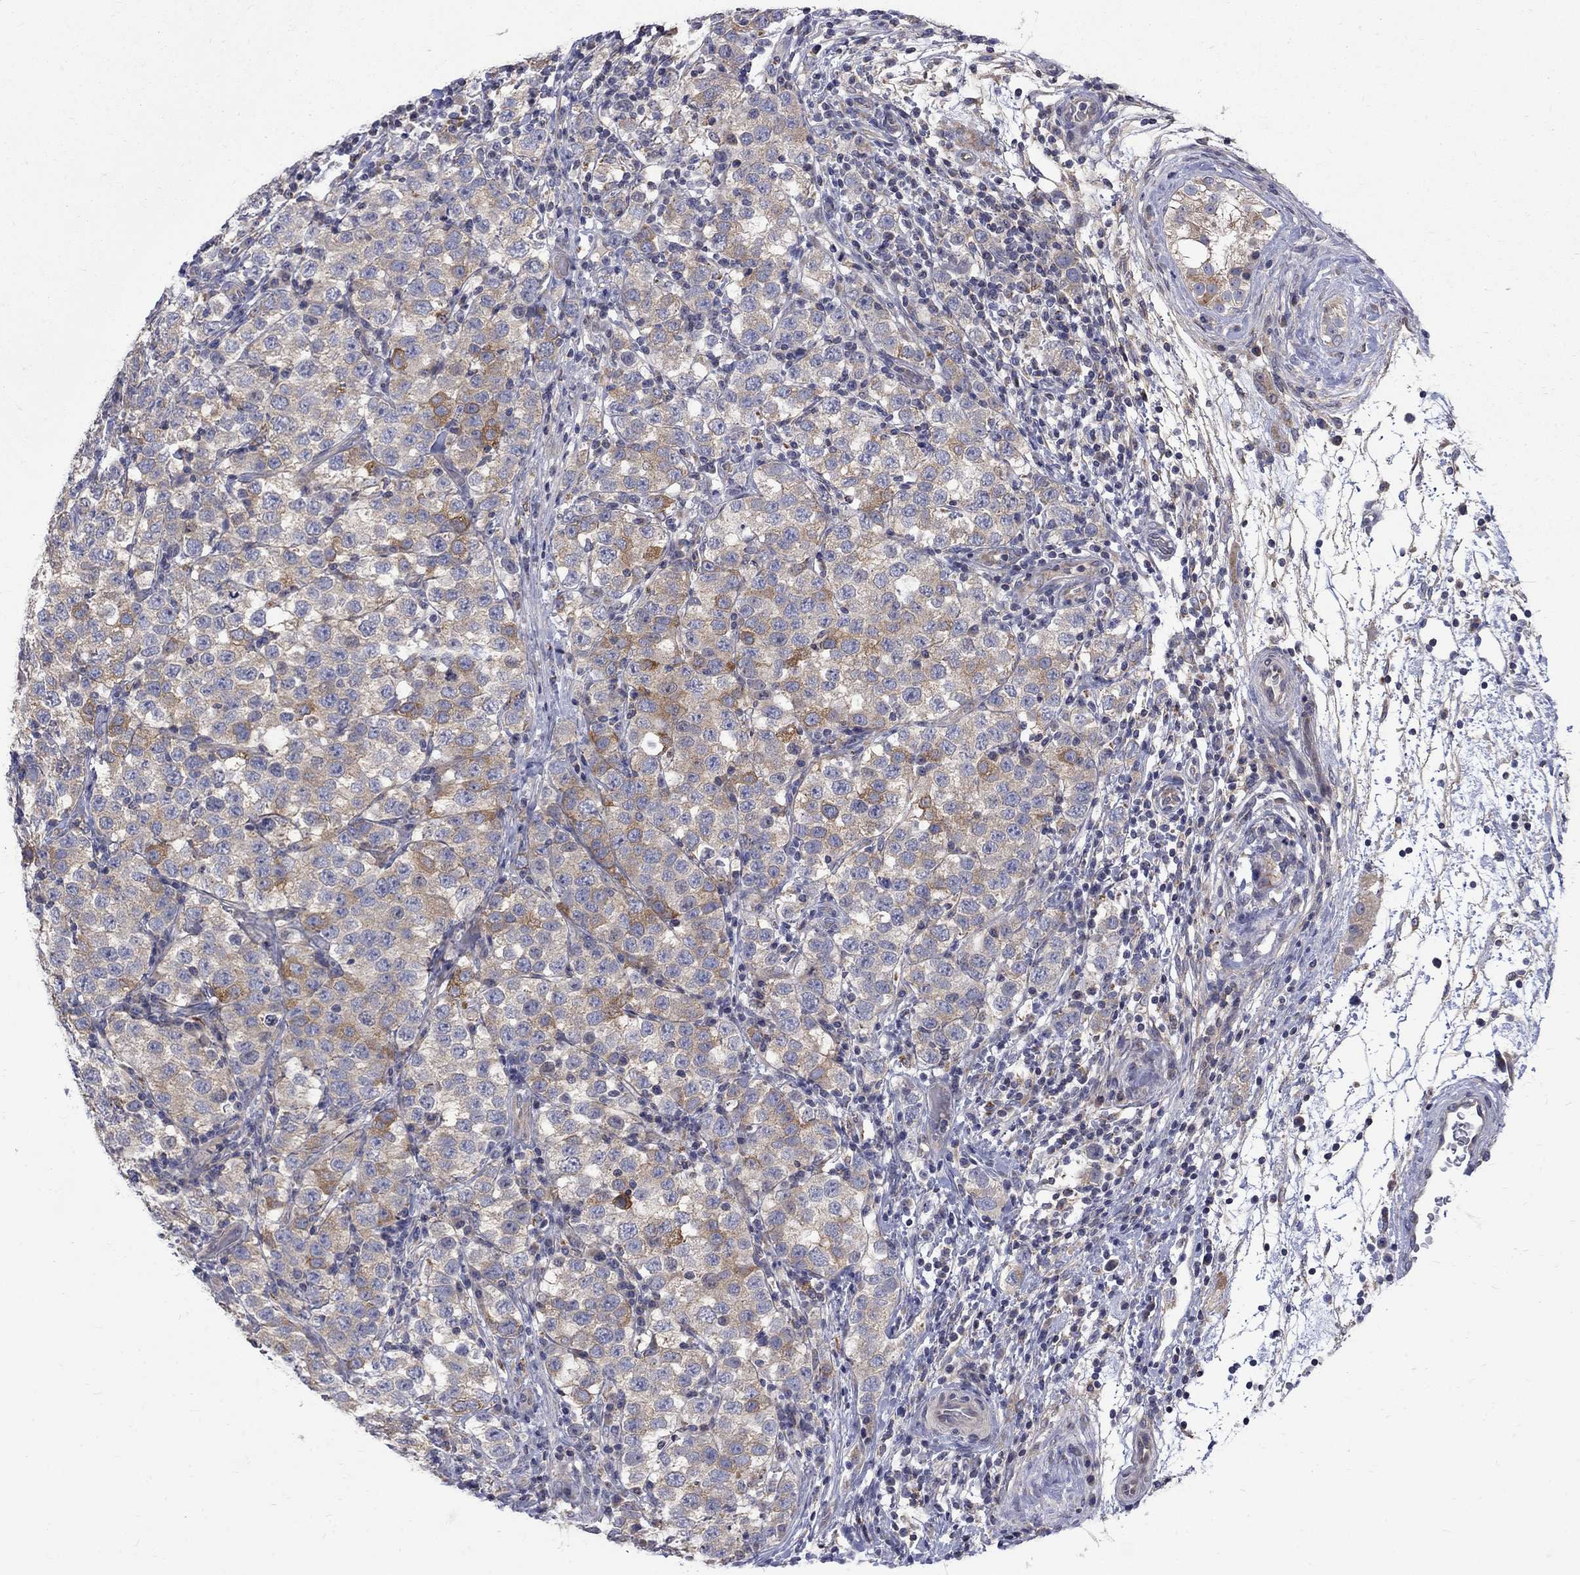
{"staining": {"intensity": "moderate", "quantity": "<25%", "location": "cytoplasmic/membranous"}, "tissue": "testis cancer", "cell_type": "Tumor cells", "image_type": "cancer", "snomed": [{"axis": "morphology", "description": "Seminoma, NOS"}, {"axis": "topography", "description": "Testis"}], "caption": "Testis cancer (seminoma) was stained to show a protein in brown. There is low levels of moderate cytoplasmic/membranous staining in approximately <25% of tumor cells. (DAB (3,3'-diaminobenzidine) IHC with brightfield microscopy, high magnification).", "gene": "SH2B1", "patient": {"sex": "male", "age": 34}}